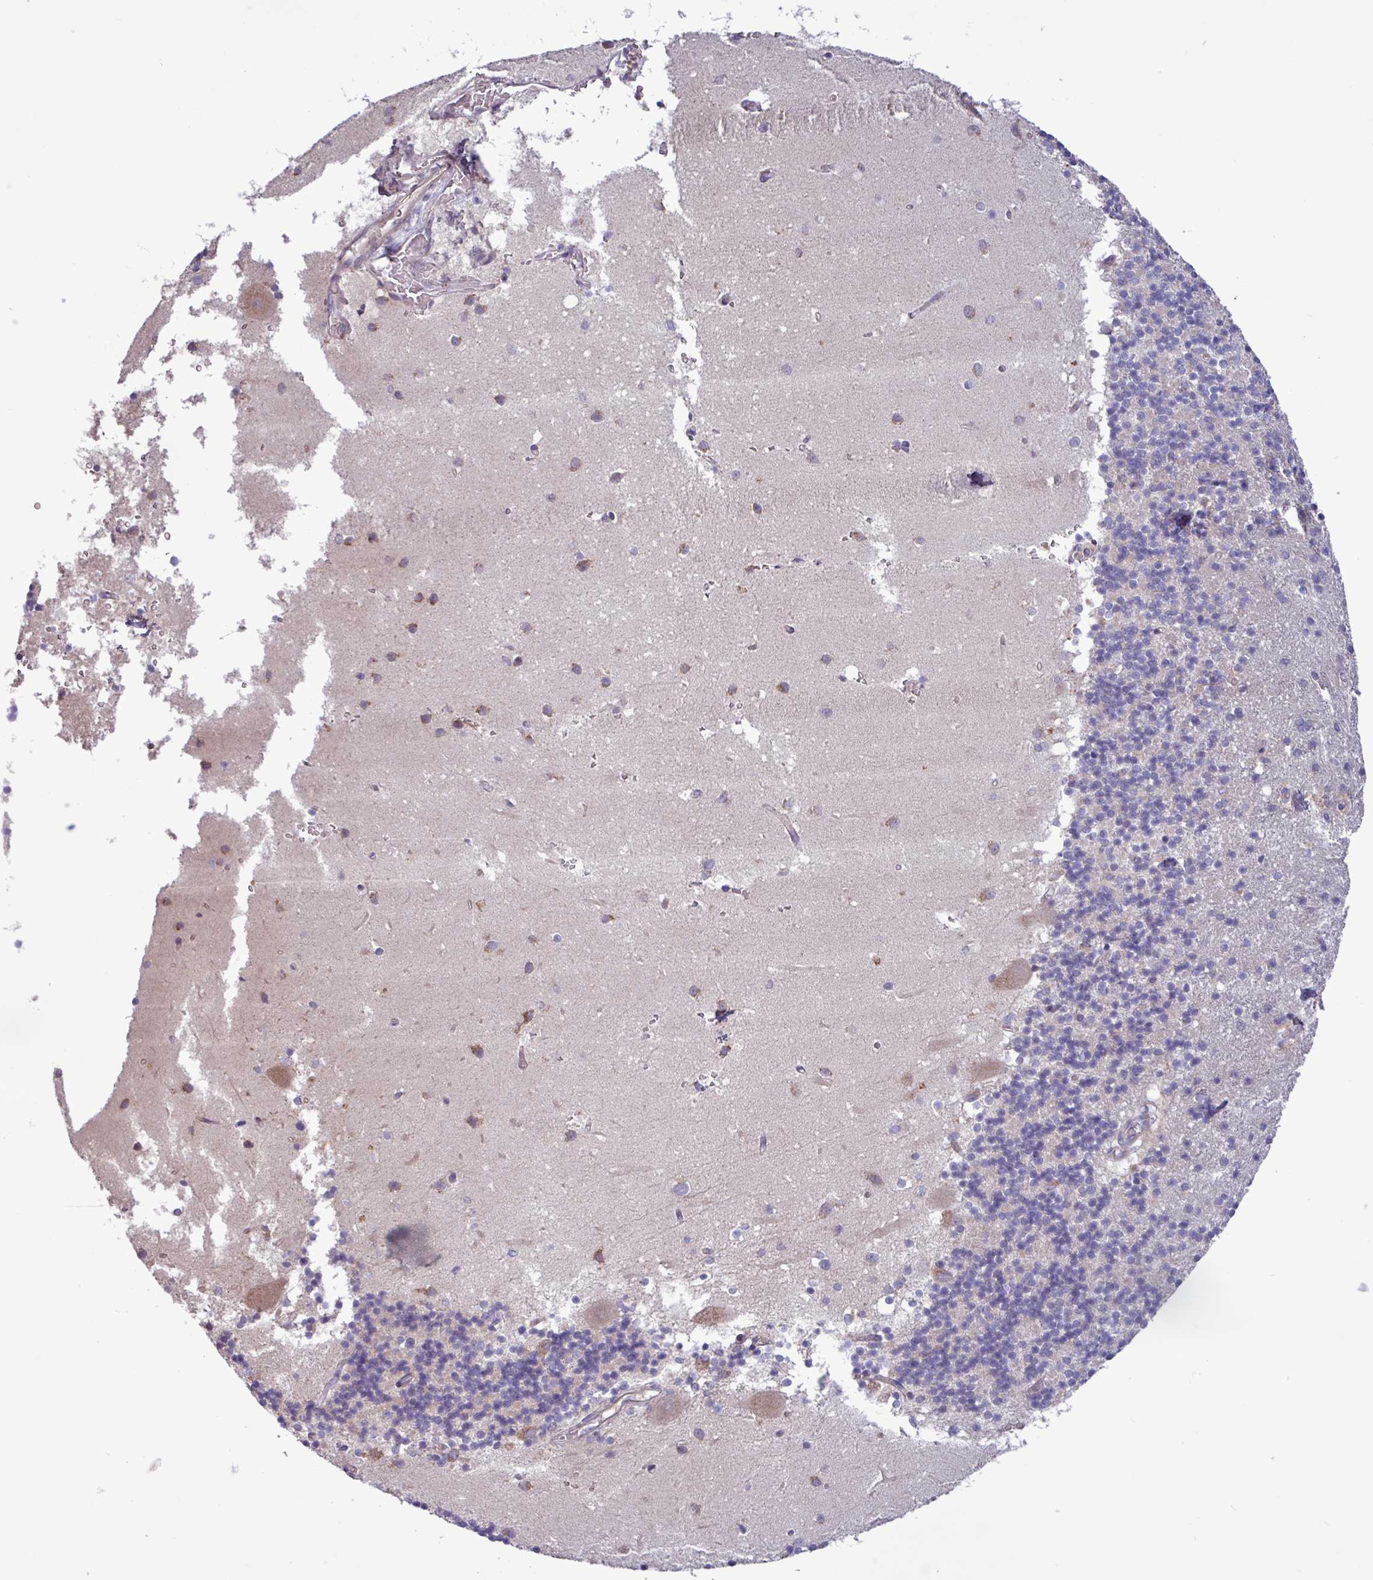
{"staining": {"intensity": "negative", "quantity": "none", "location": "none"}, "tissue": "cerebellum", "cell_type": "Cells in granular layer", "image_type": "normal", "snomed": [{"axis": "morphology", "description": "Normal tissue, NOS"}, {"axis": "topography", "description": "Cerebellum"}], "caption": "IHC photomicrograph of benign cerebellum stained for a protein (brown), which displays no positivity in cells in granular layer. (Immunohistochemistry, brightfield microscopy, high magnification).", "gene": "PLIN2", "patient": {"sex": "male", "age": 54}}